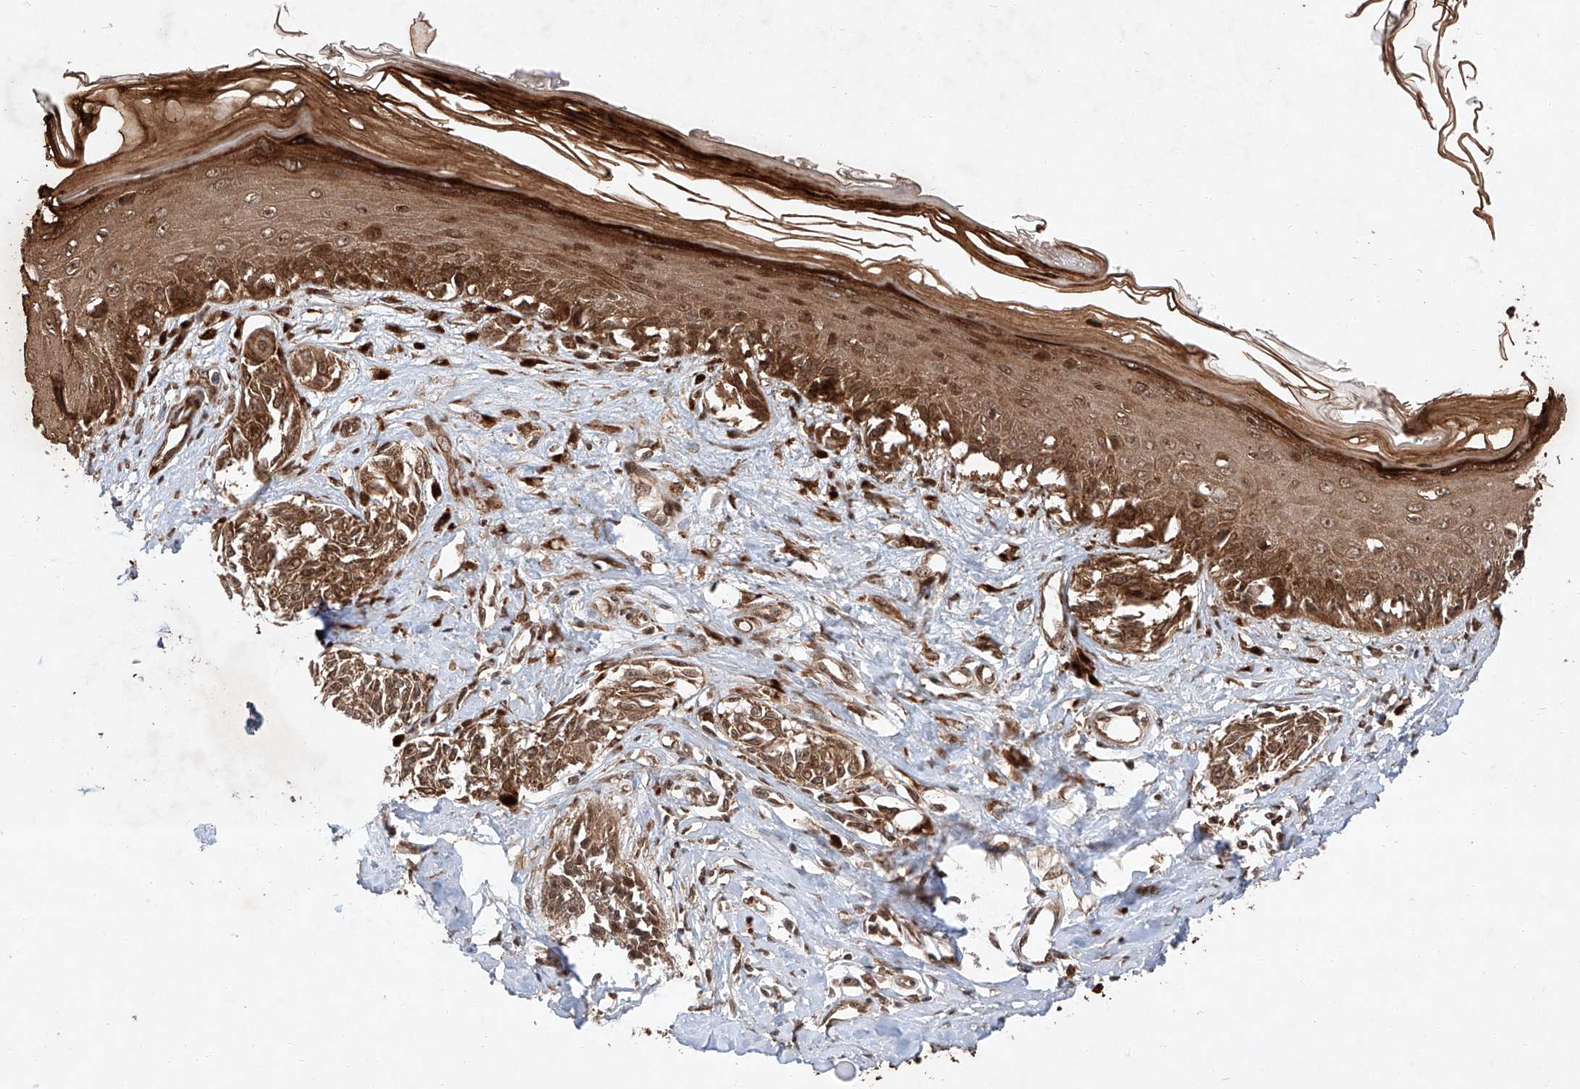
{"staining": {"intensity": "moderate", "quantity": ">75%", "location": "cytoplasmic/membranous,nuclear"}, "tissue": "melanoma", "cell_type": "Tumor cells", "image_type": "cancer", "snomed": [{"axis": "morphology", "description": "Malignant melanoma, NOS"}, {"axis": "topography", "description": "Skin"}], "caption": "Approximately >75% of tumor cells in malignant melanoma demonstrate moderate cytoplasmic/membranous and nuclear protein staining as visualized by brown immunohistochemical staining.", "gene": "ZFP28", "patient": {"sex": "male", "age": 53}}